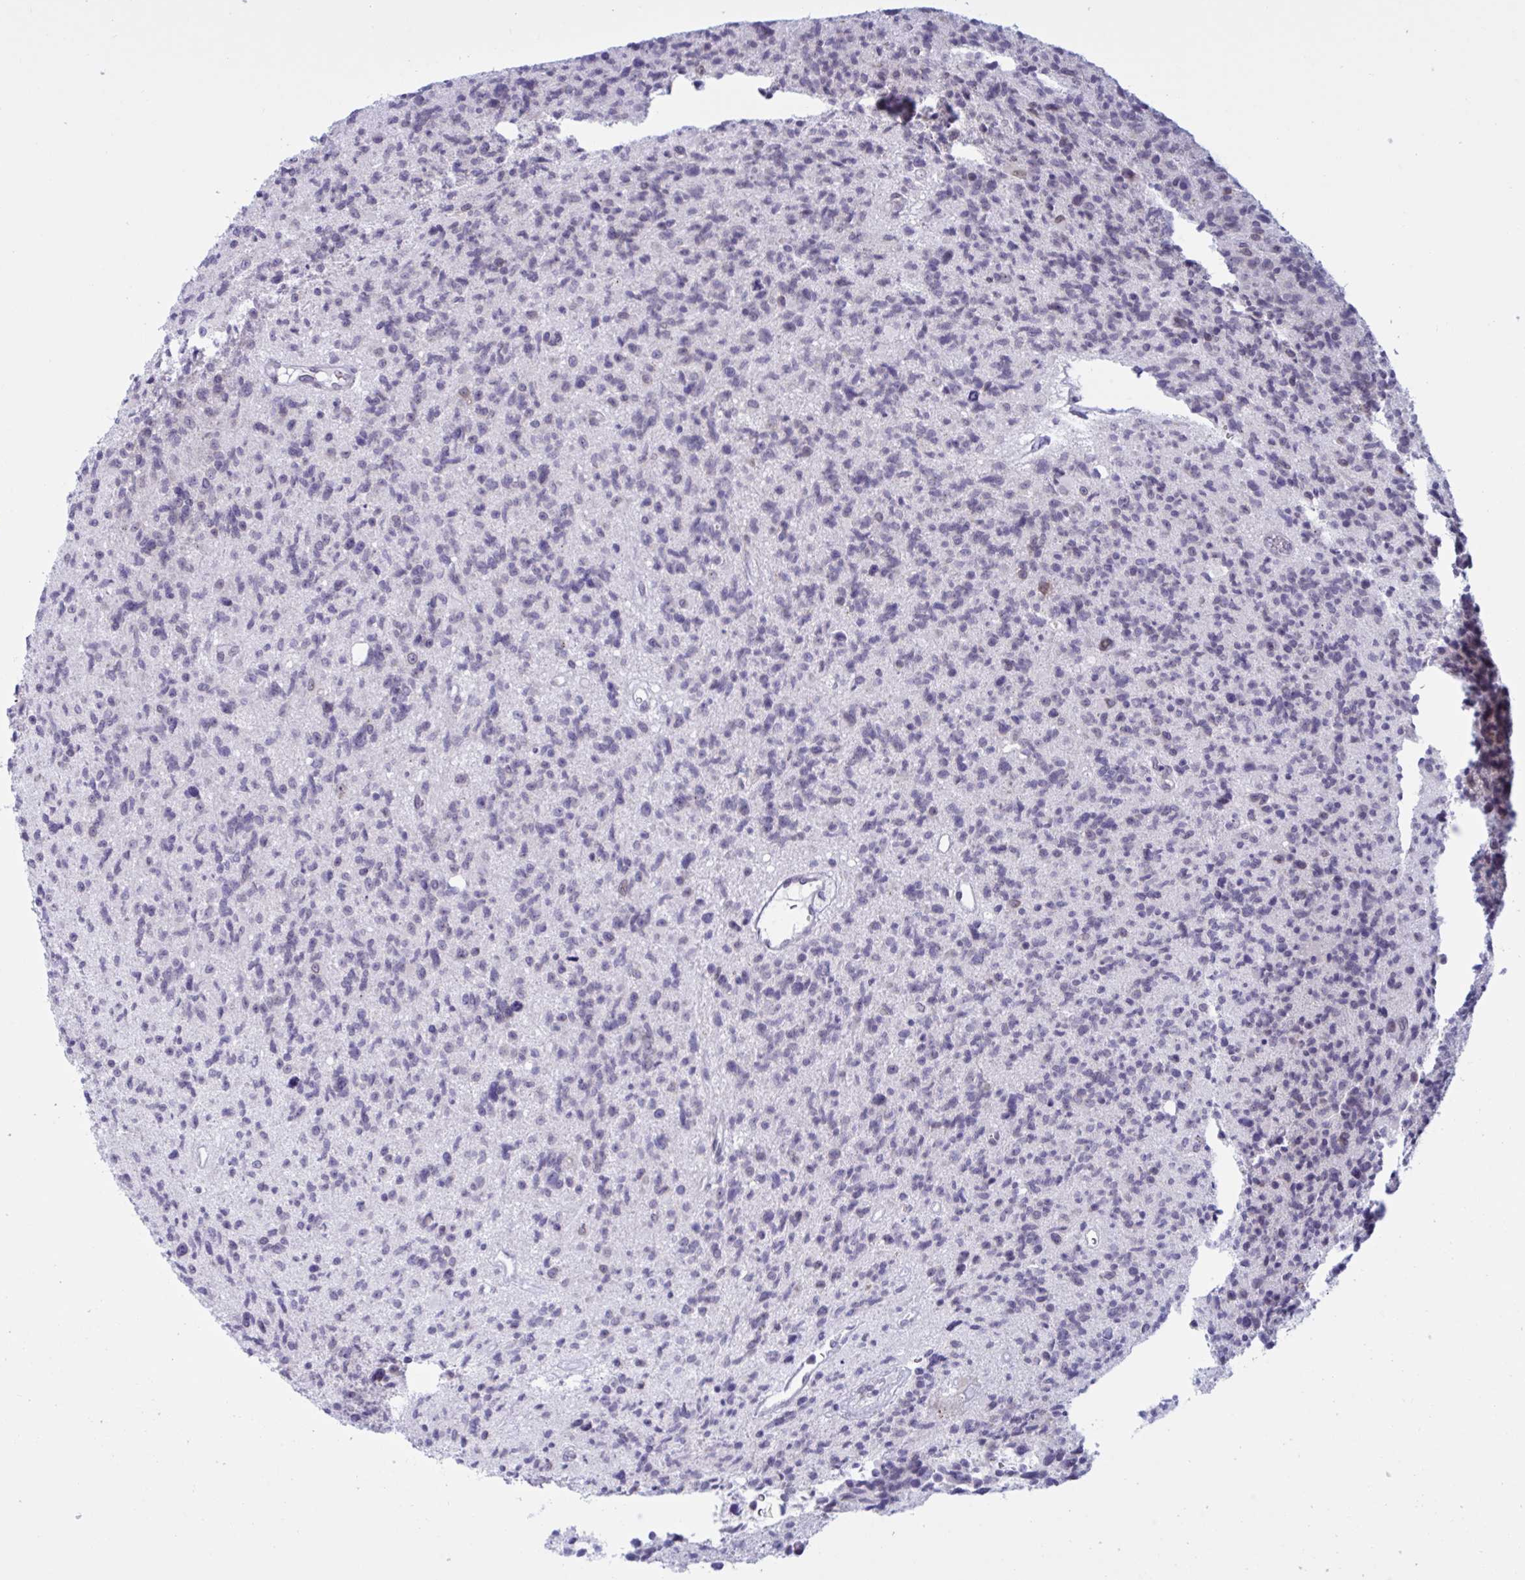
{"staining": {"intensity": "negative", "quantity": "none", "location": "none"}, "tissue": "glioma", "cell_type": "Tumor cells", "image_type": "cancer", "snomed": [{"axis": "morphology", "description": "Glioma, malignant, High grade"}, {"axis": "topography", "description": "Brain"}], "caption": "DAB immunohistochemical staining of human high-grade glioma (malignant) demonstrates no significant staining in tumor cells. (Brightfield microscopy of DAB (3,3'-diaminobenzidine) IHC at high magnification).", "gene": "DOCK11", "patient": {"sex": "male", "age": 29}}